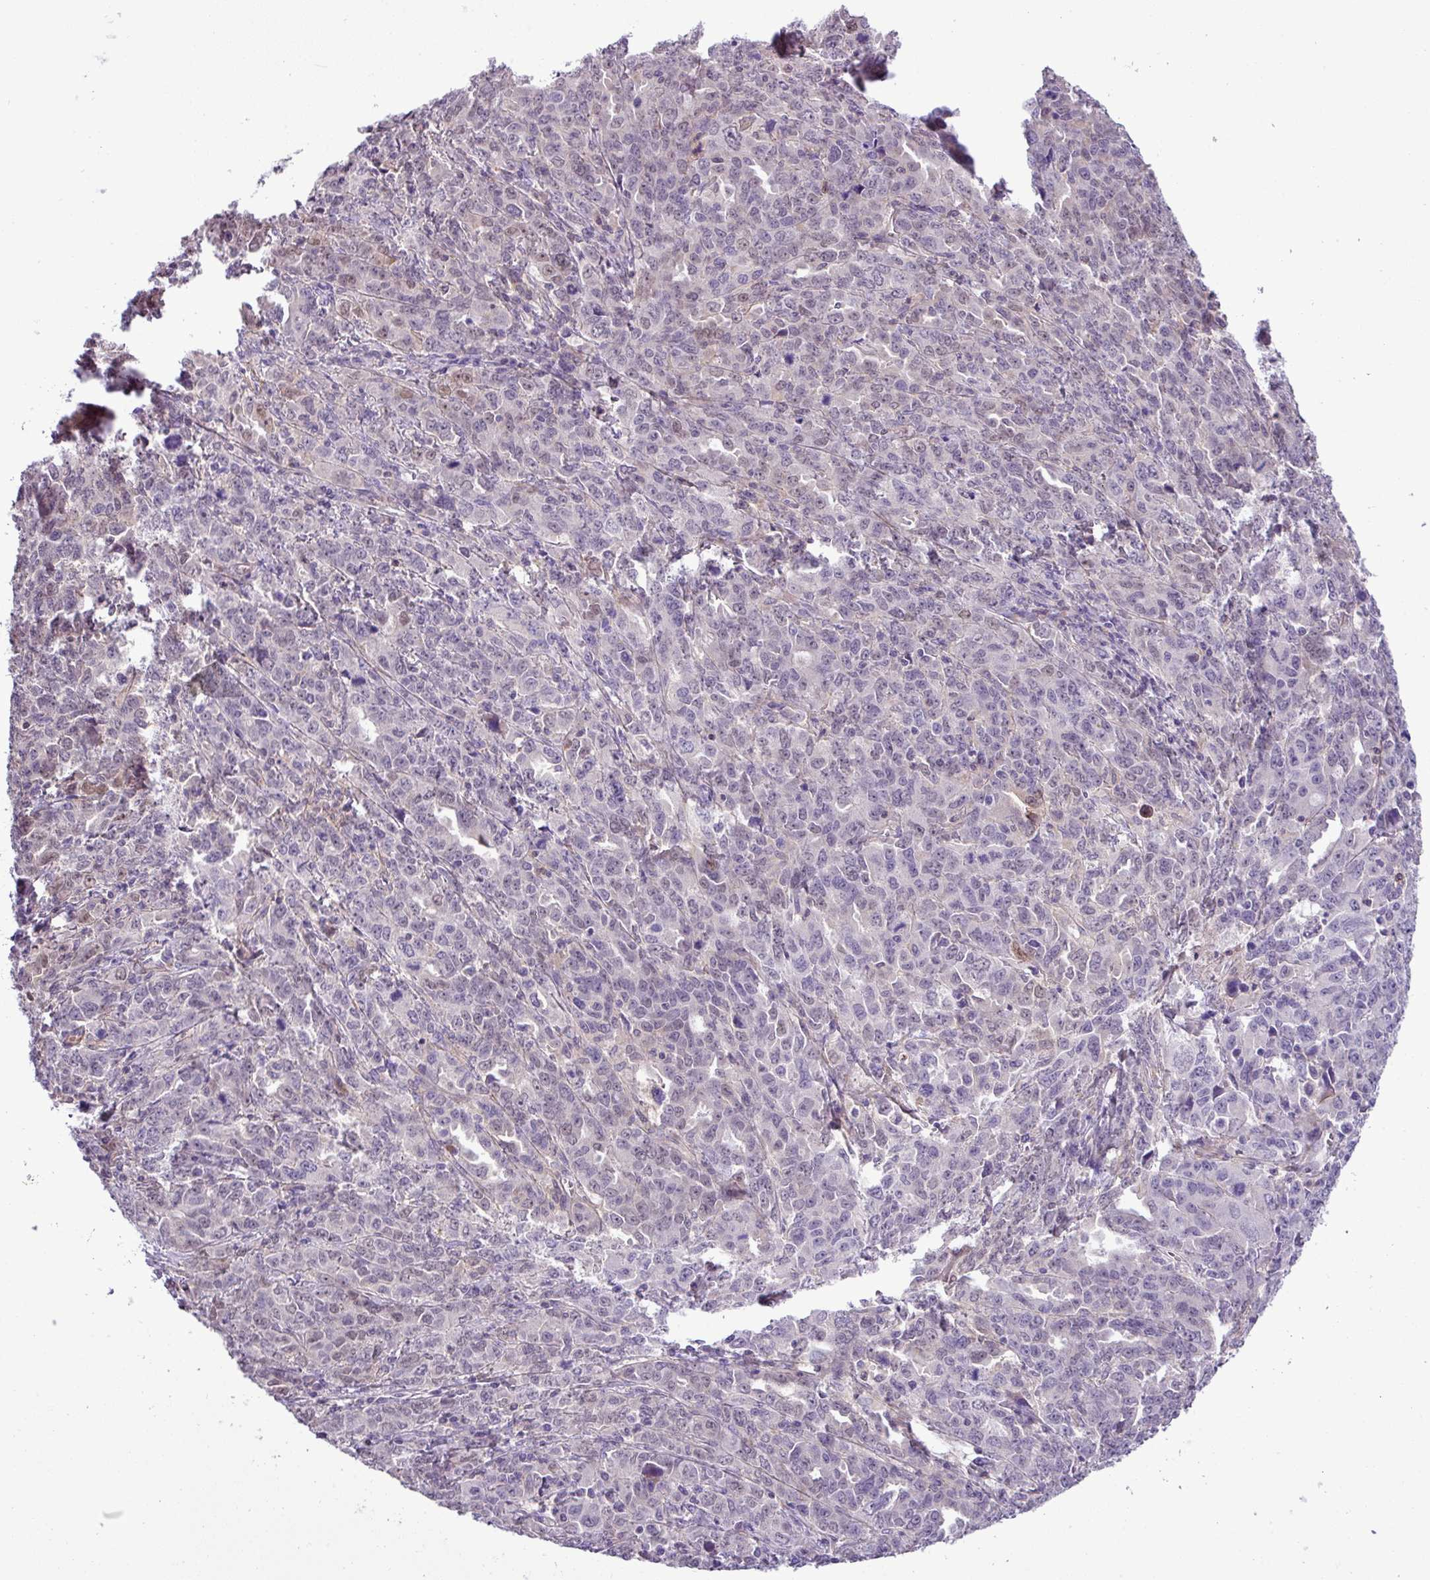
{"staining": {"intensity": "negative", "quantity": "none", "location": "none"}, "tissue": "ovarian cancer", "cell_type": "Tumor cells", "image_type": "cancer", "snomed": [{"axis": "morphology", "description": "Adenocarcinoma, NOS"}, {"axis": "morphology", "description": "Carcinoma, endometroid"}, {"axis": "topography", "description": "Ovary"}], "caption": "DAB immunohistochemical staining of ovarian cancer (adenocarcinoma) reveals no significant staining in tumor cells.", "gene": "NBEAL2", "patient": {"sex": "female", "age": 72}}